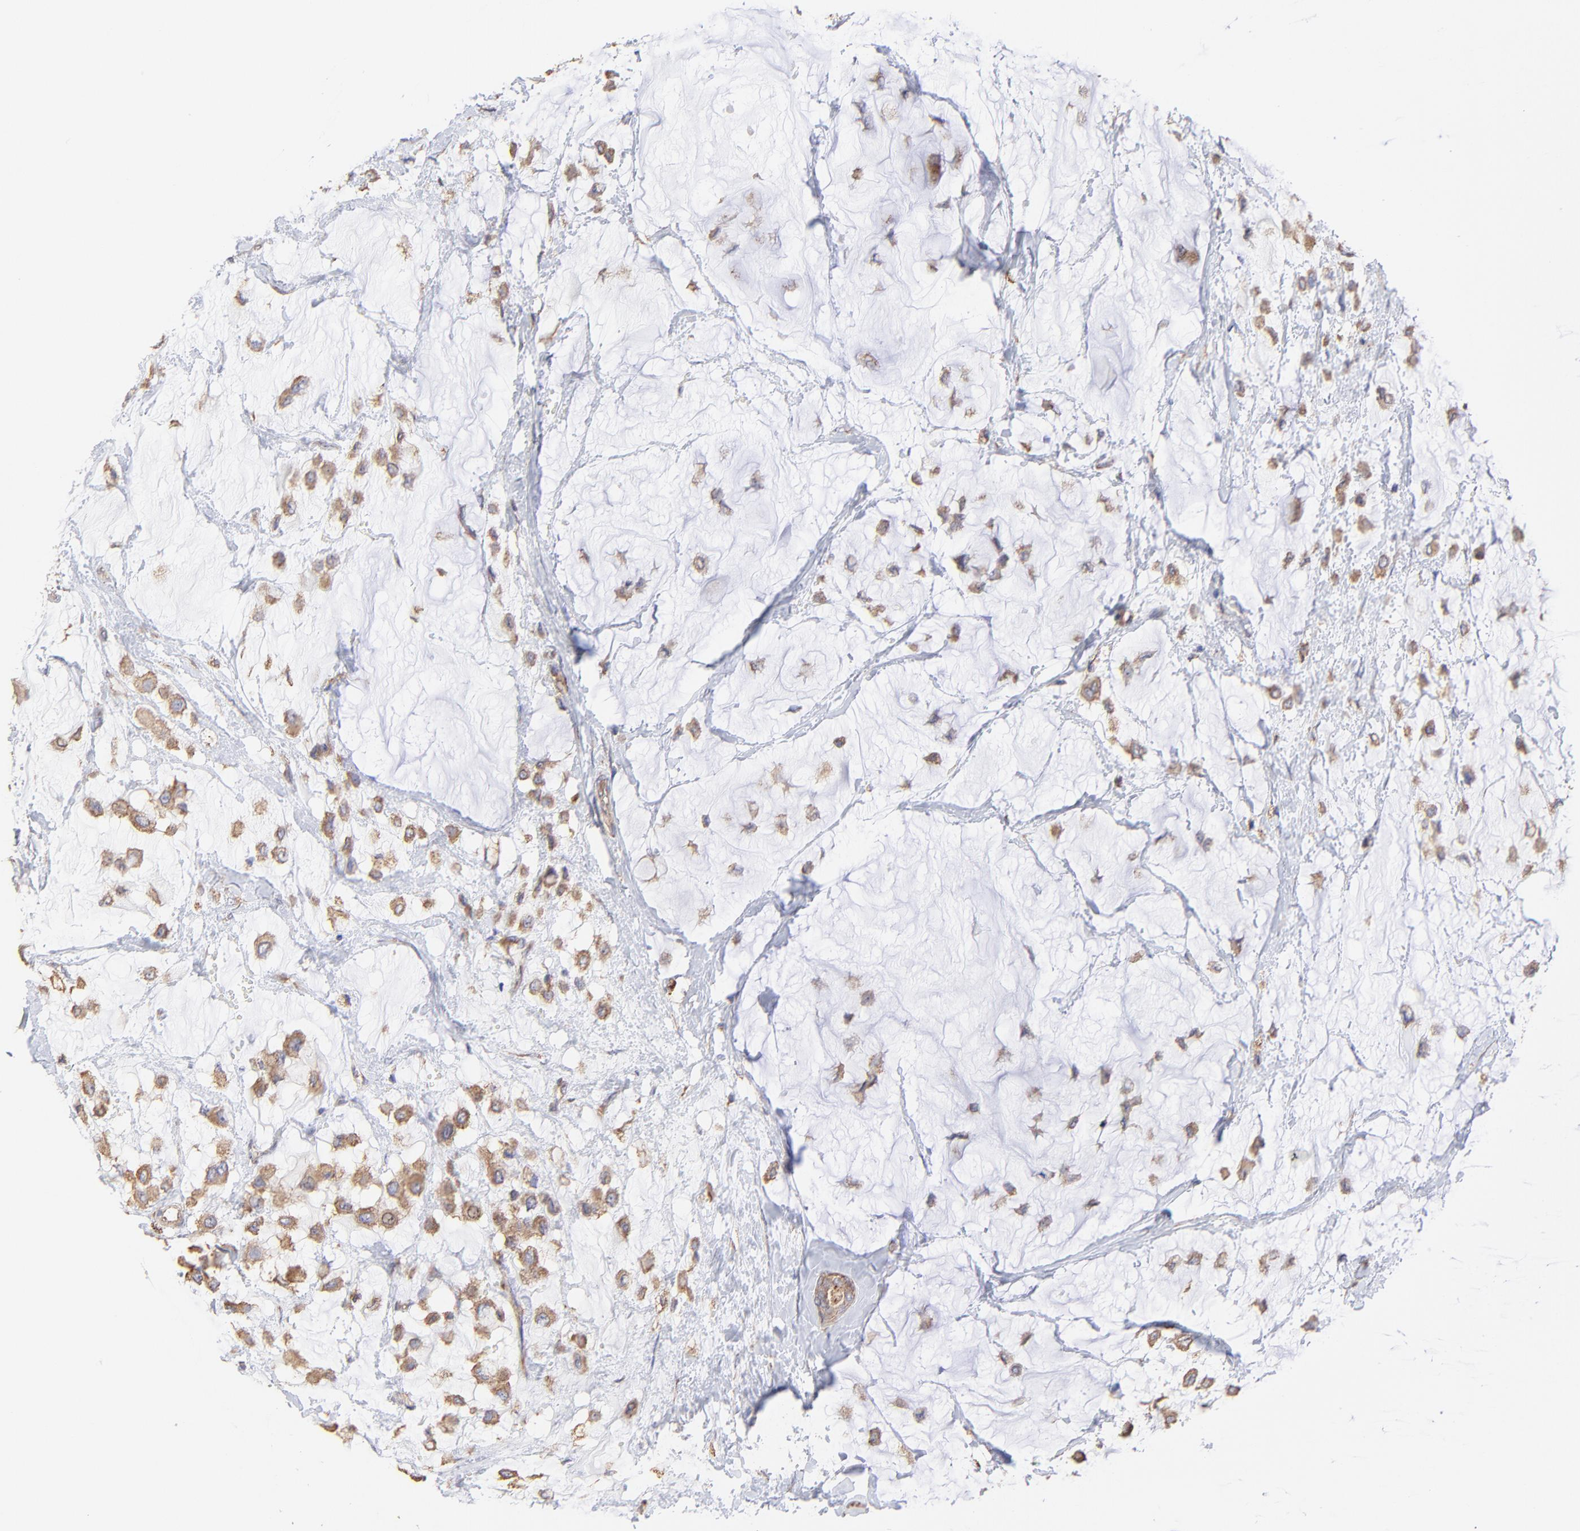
{"staining": {"intensity": "moderate", "quantity": ">75%", "location": "cytoplasmic/membranous"}, "tissue": "breast cancer", "cell_type": "Tumor cells", "image_type": "cancer", "snomed": [{"axis": "morphology", "description": "Lobular carcinoma"}, {"axis": "topography", "description": "Breast"}], "caption": "This micrograph shows immunohistochemistry staining of breast cancer (lobular carcinoma), with medium moderate cytoplasmic/membranous staining in about >75% of tumor cells.", "gene": "PFKM", "patient": {"sex": "female", "age": 85}}